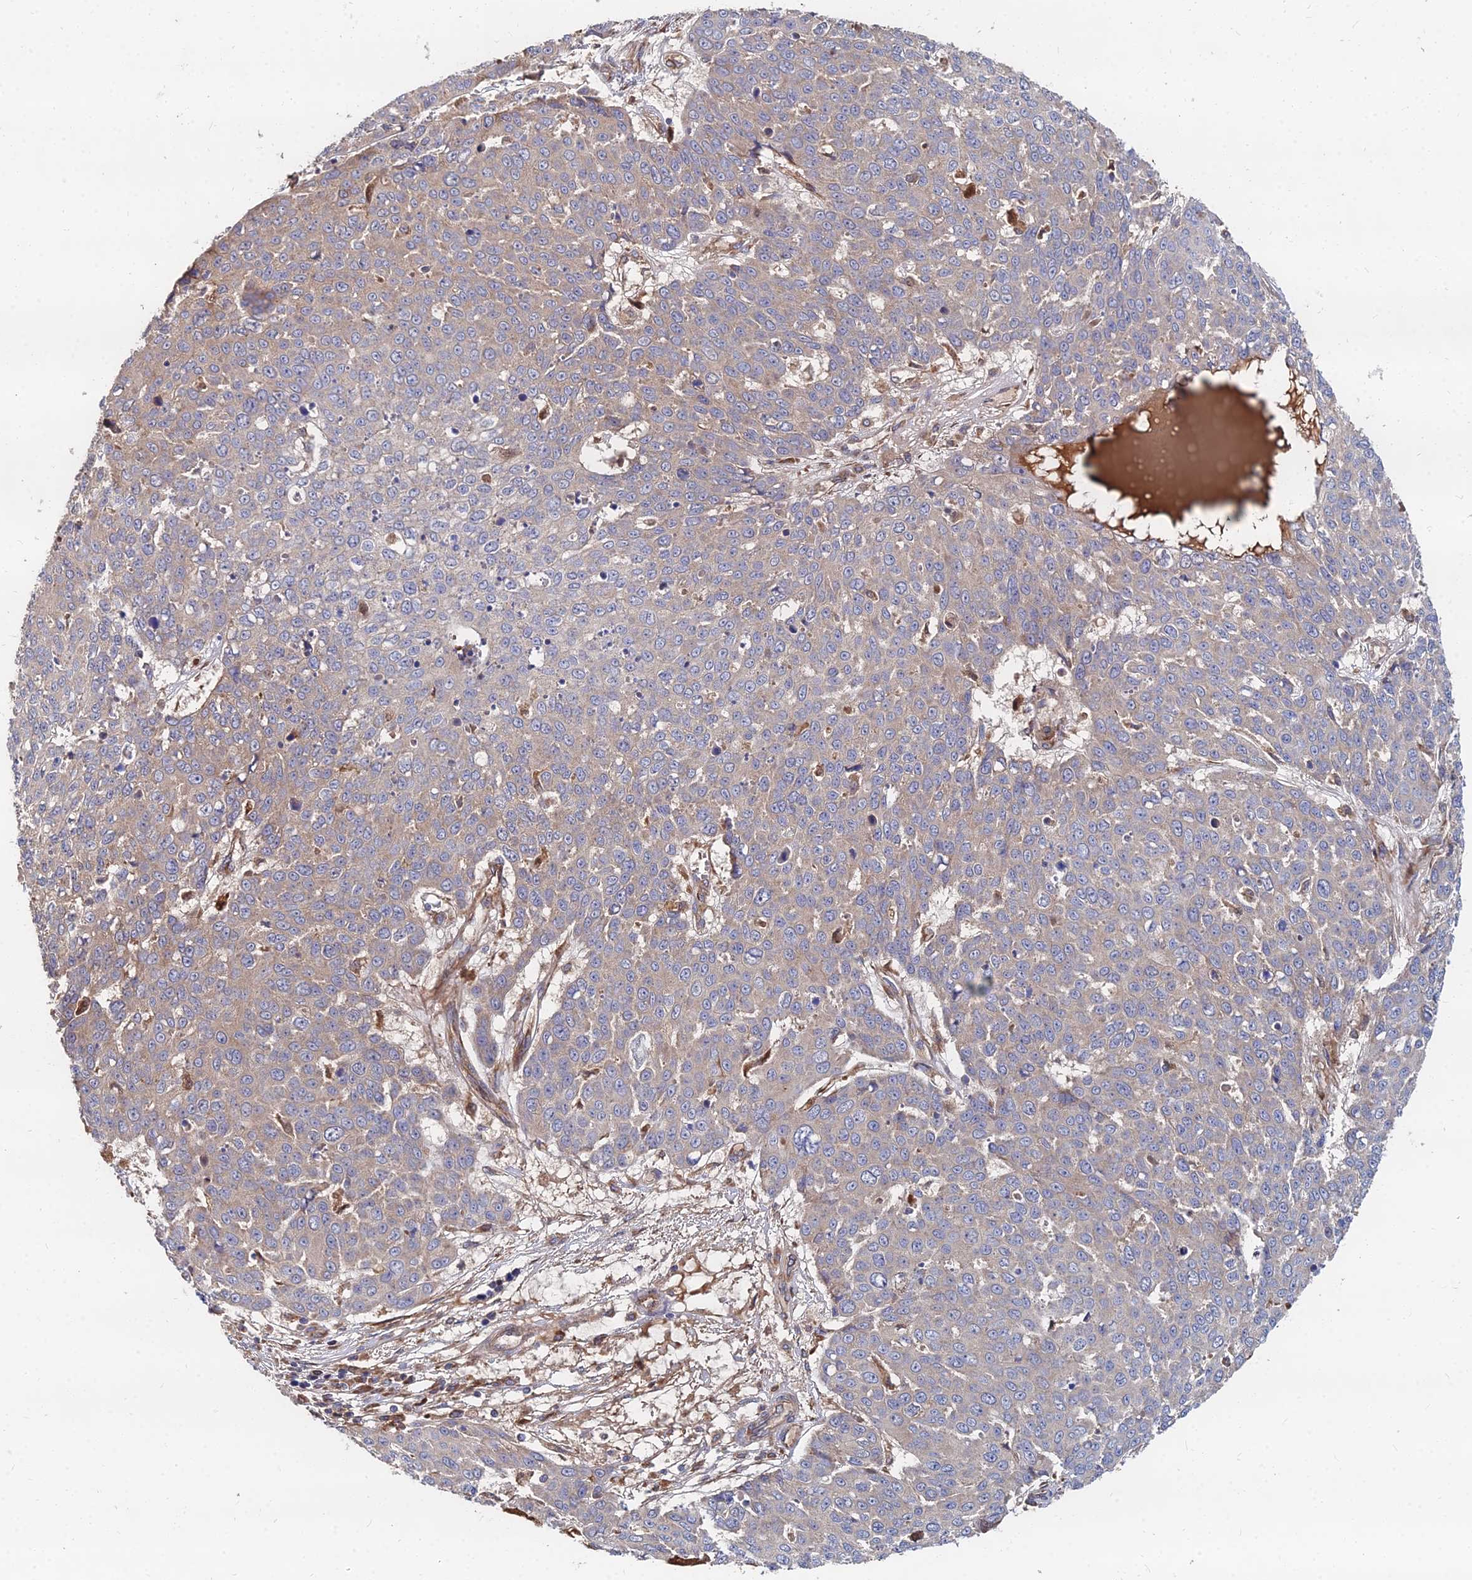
{"staining": {"intensity": "weak", "quantity": "25%-75%", "location": "cytoplasmic/membranous"}, "tissue": "skin cancer", "cell_type": "Tumor cells", "image_type": "cancer", "snomed": [{"axis": "morphology", "description": "Squamous cell carcinoma, NOS"}, {"axis": "topography", "description": "Skin"}], "caption": "Immunohistochemistry of human squamous cell carcinoma (skin) demonstrates low levels of weak cytoplasmic/membranous staining in approximately 25%-75% of tumor cells.", "gene": "CCZ1", "patient": {"sex": "male", "age": 71}}